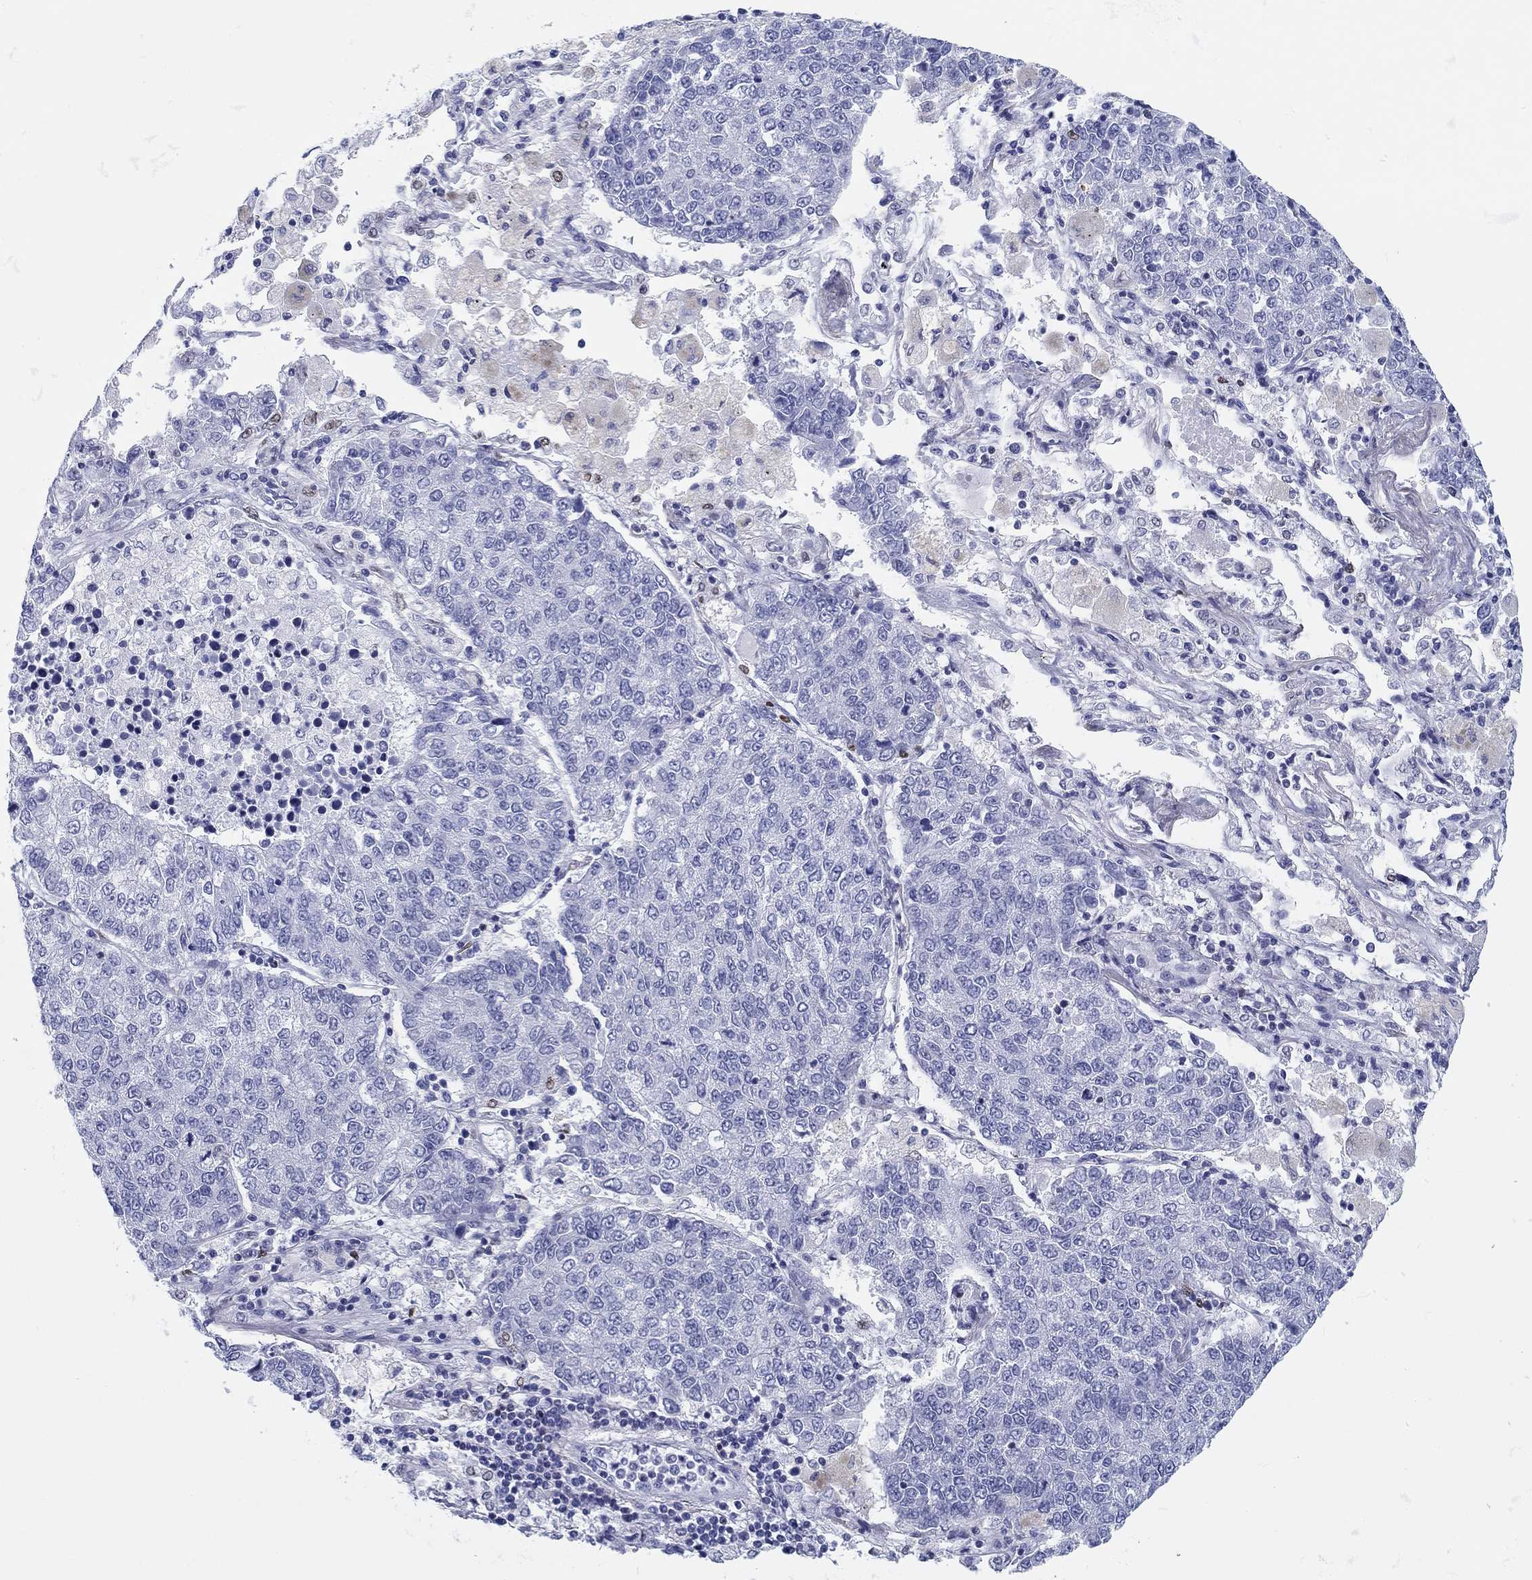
{"staining": {"intensity": "negative", "quantity": "none", "location": "none"}, "tissue": "lung cancer", "cell_type": "Tumor cells", "image_type": "cancer", "snomed": [{"axis": "morphology", "description": "Adenocarcinoma, NOS"}, {"axis": "topography", "description": "Lung"}], "caption": "This is an immunohistochemistry micrograph of human adenocarcinoma (lung). There is no positivity in tumor cells.", "gene": "H1-1", "patient": {"sex": "male", "age": 49}}